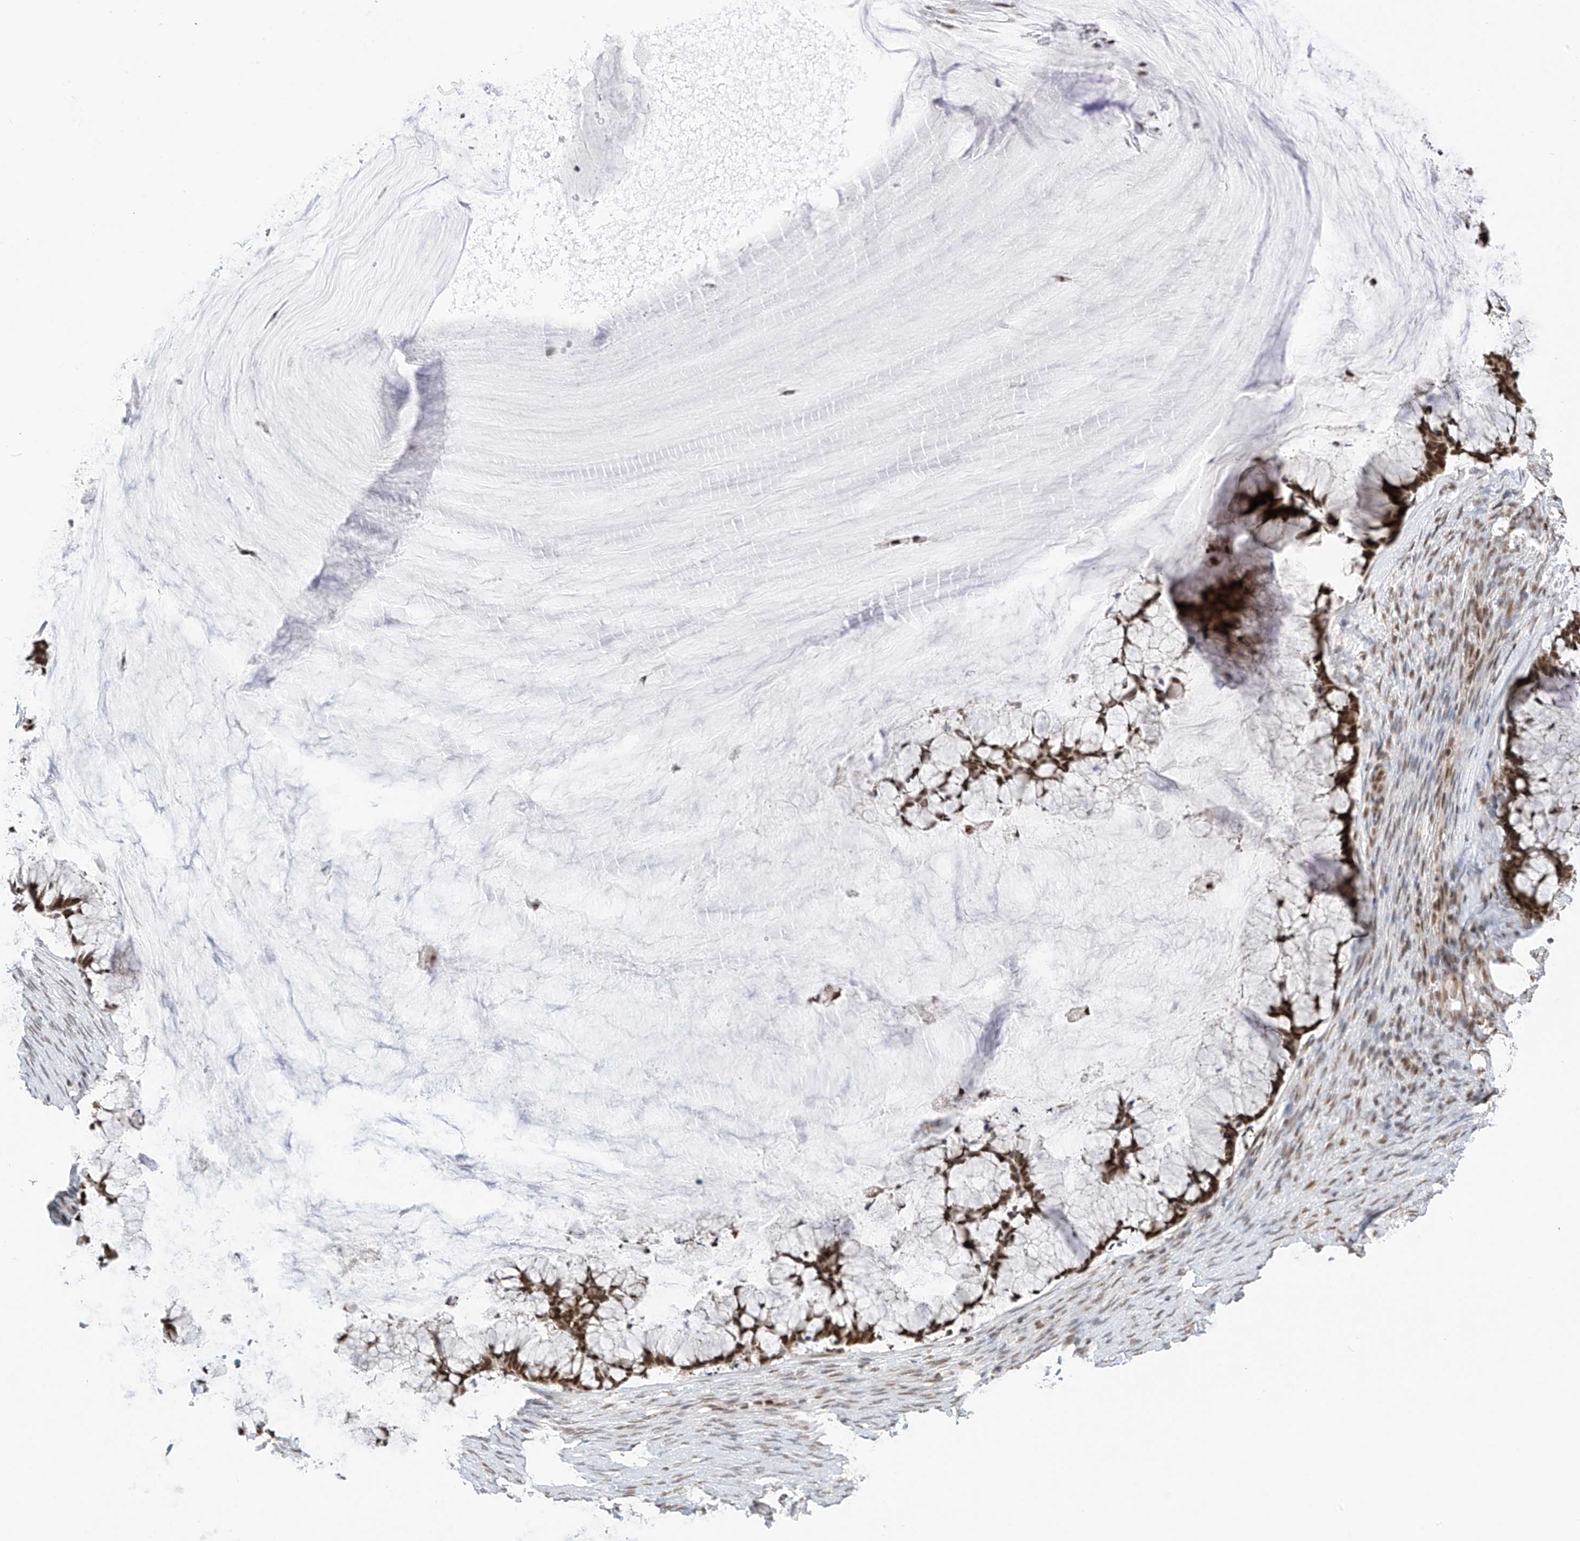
{"staining": {"intensity": "moderate", "quantity": ">75%", "location": "nuclear"}, "tissue": "ovarian cancer", "cell_type": "Tumor cells", "image_type": "cancer", "snomed": [{"axis": "morphology", "description": "Cystadenocarcinoma, mucinous, NOS"}, {"axis": "topography", "description": "Ovary"}], "caption": "Moderate nuclear positivity is identified in approximately >75% of tumor cells in mucinous cystadenocarcinoma (ovarian).", "gene": "AURKAIP1", "patient": {"sex": "female", "age": 42}}